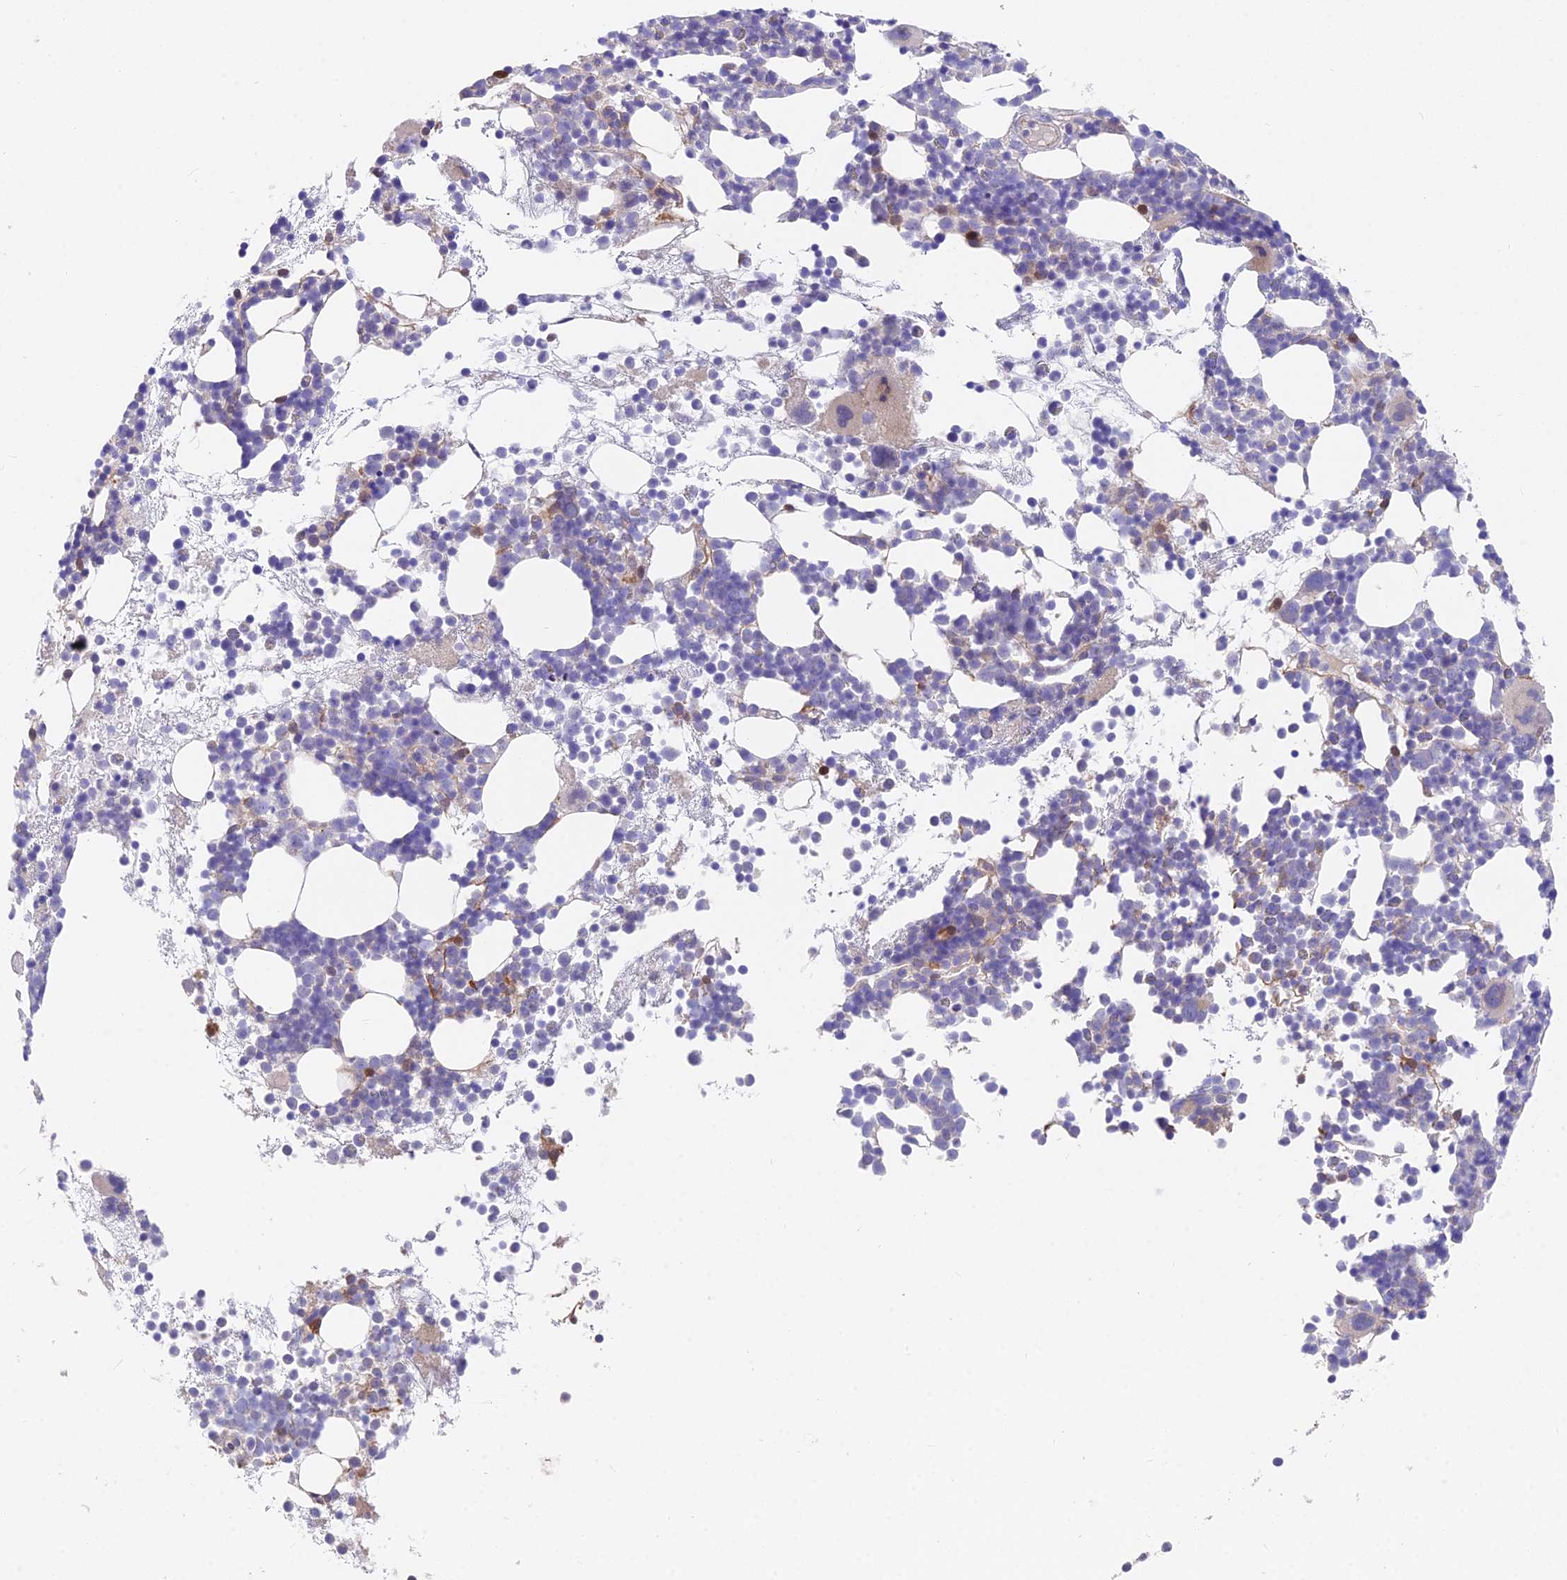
{"staining": {"intensity": "negative", "quantity": "none", "location": "none"}, "tissue": "bone marrow", "cell_type": "Hematopoietic cells", "image_type": "normal", "snomed": [{"axis": "morphology", "description": "Normal tissue, NOS"}, {"axis": "topography", "description": "Bone marrow"}], "caption": "High power microscopy histopathology image of an immunohistochemistry (IHC) histopathology image of unremarkable bone marrow, revealing no significant expression in hematopoietic cells. (Brightfield microscopy of DAB immunohistochemistry at high magnification).", "gene": "FAM168B", "patient": {"sex": "female", "age": 57}}